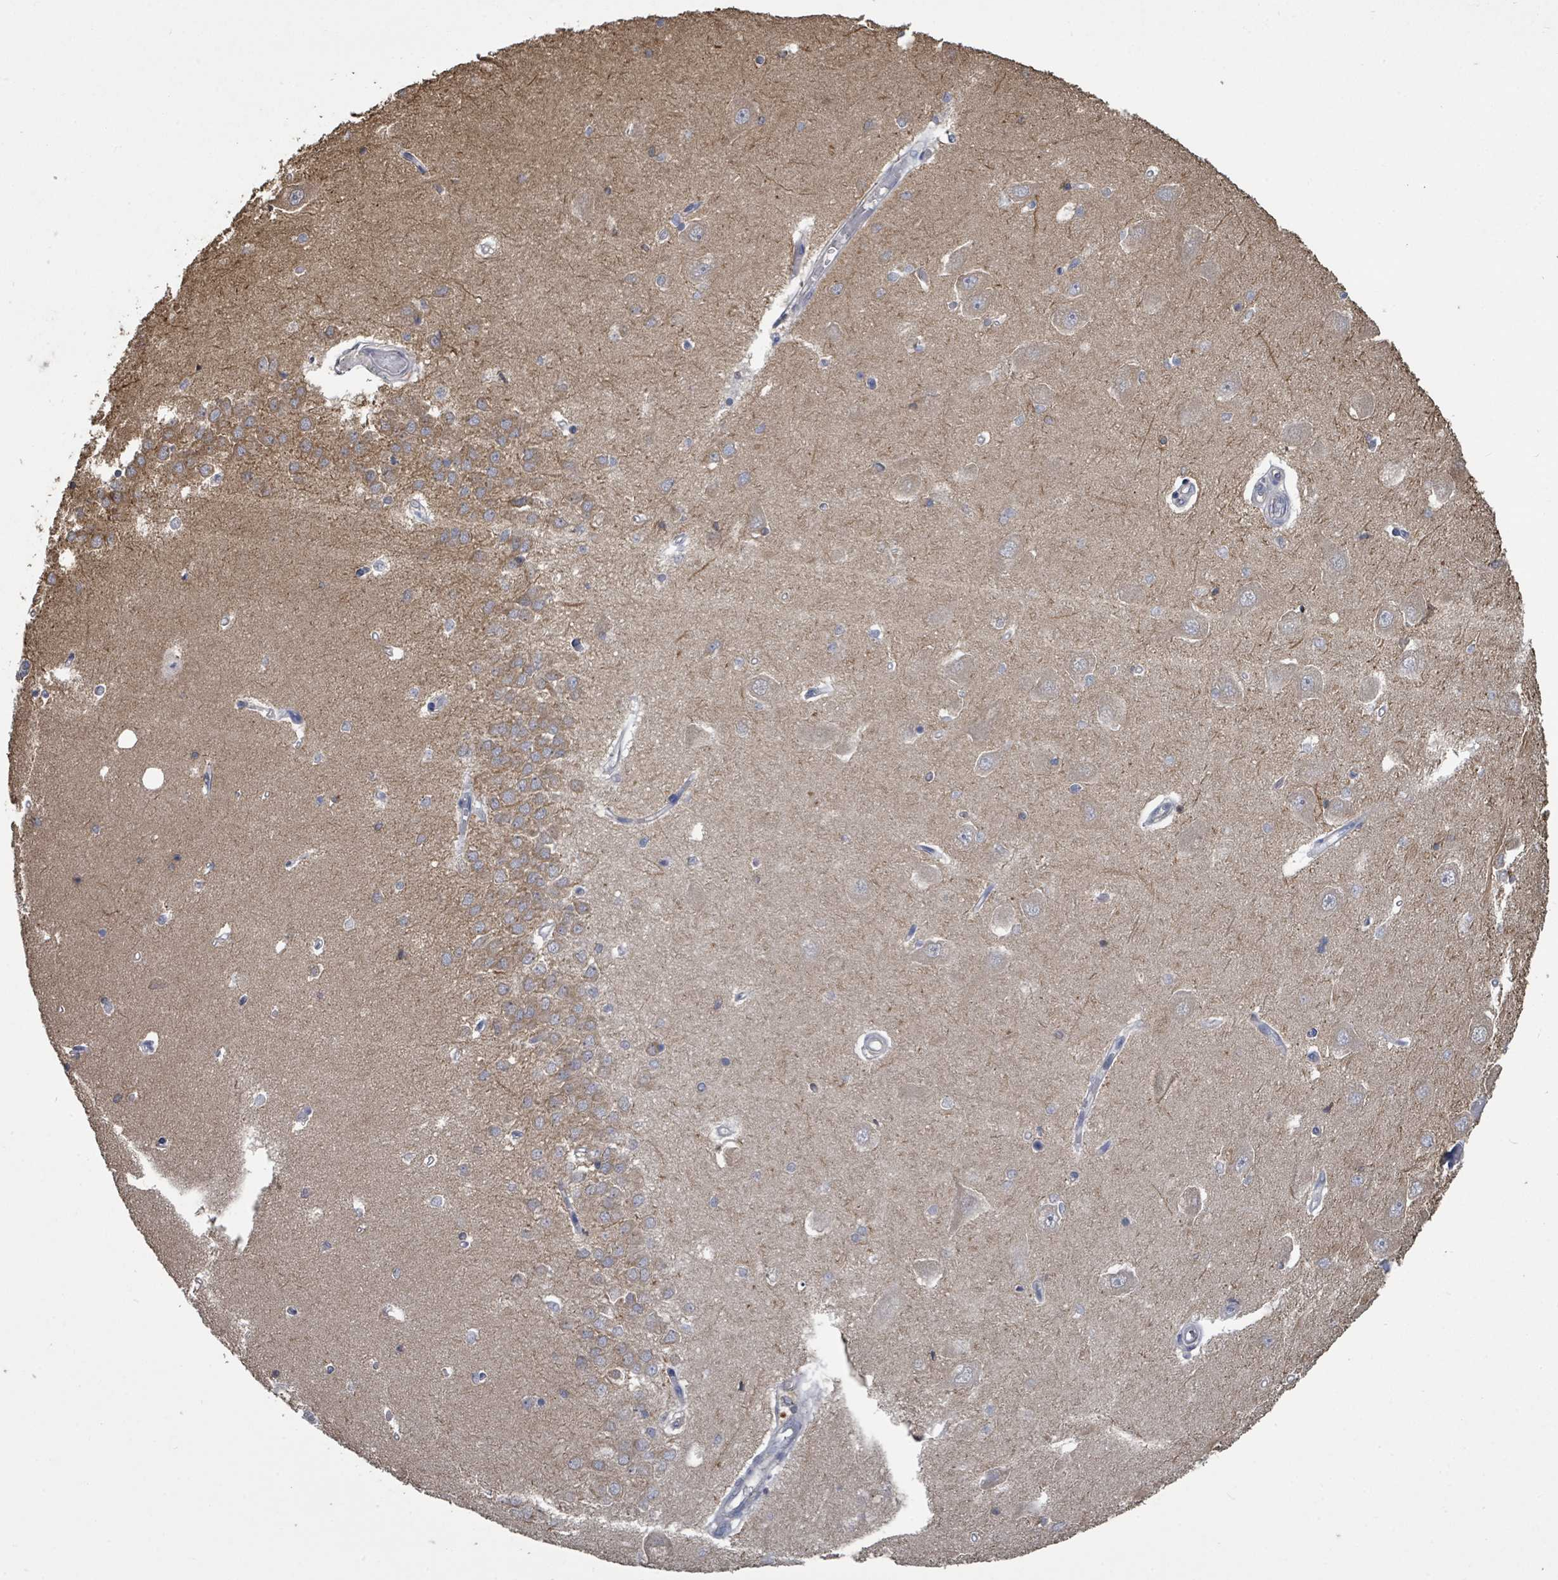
{"staining": {"intensity": "weak", "quantity": "<25%", "location": "cytoplasmic/membranous"}, "tissue": "hippocampus", "cell_type": "Glial cells", "image_type": "normal", "snomed": [{"axis": "morphology", "description": "Normal tissue, NOS"}, {"axis": "topography", "description": "Hippocampus"}], "caption": "IHC of normal human hippocampus demonstrates no staining in glial cells. Nuclei are stained in blue.", "gene": "SLC9A7", "patient": {"sex": "male", "age": 45}}